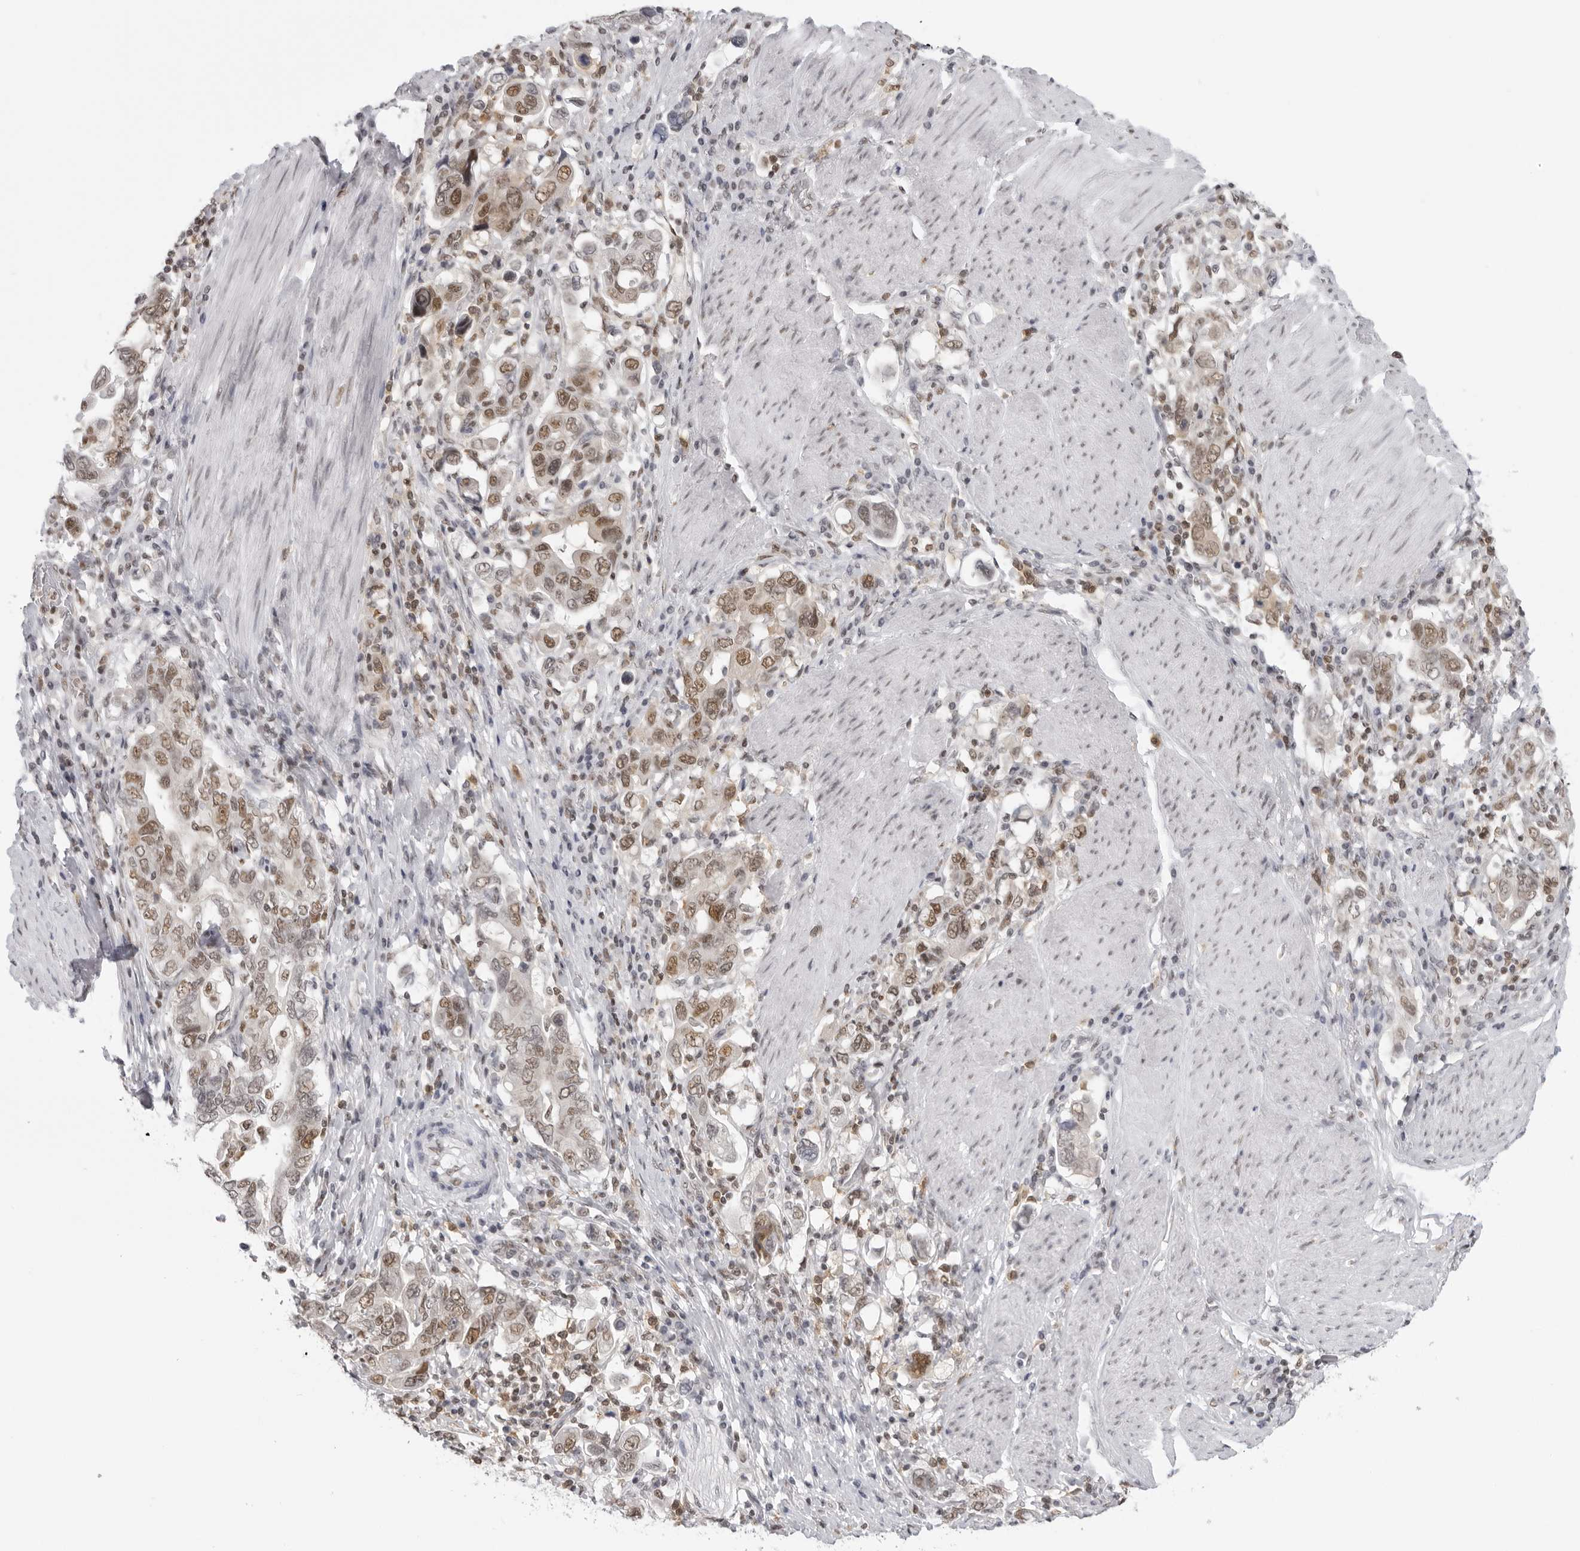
{"staining": {"intensity": "moderate", "quantity": ">75%", "location": "nuclear"}, "tissue": "stomach cancer", "cell_type": "Tumor cells", "image_type": "cancer", "snomed": [{"axis": "morphology", "description": "Adenocarcinoma, NOS"}, {"axis": "topography", "description": "Stomach, upper"}], "caption": "The photomicrograph displays staining of stomach adenocarcinoma, revealing moderate nuclear protein expression (brown color) within tumor cells.", "gene": "RPA2", "patient": {"sex": "male", "age": 62}}